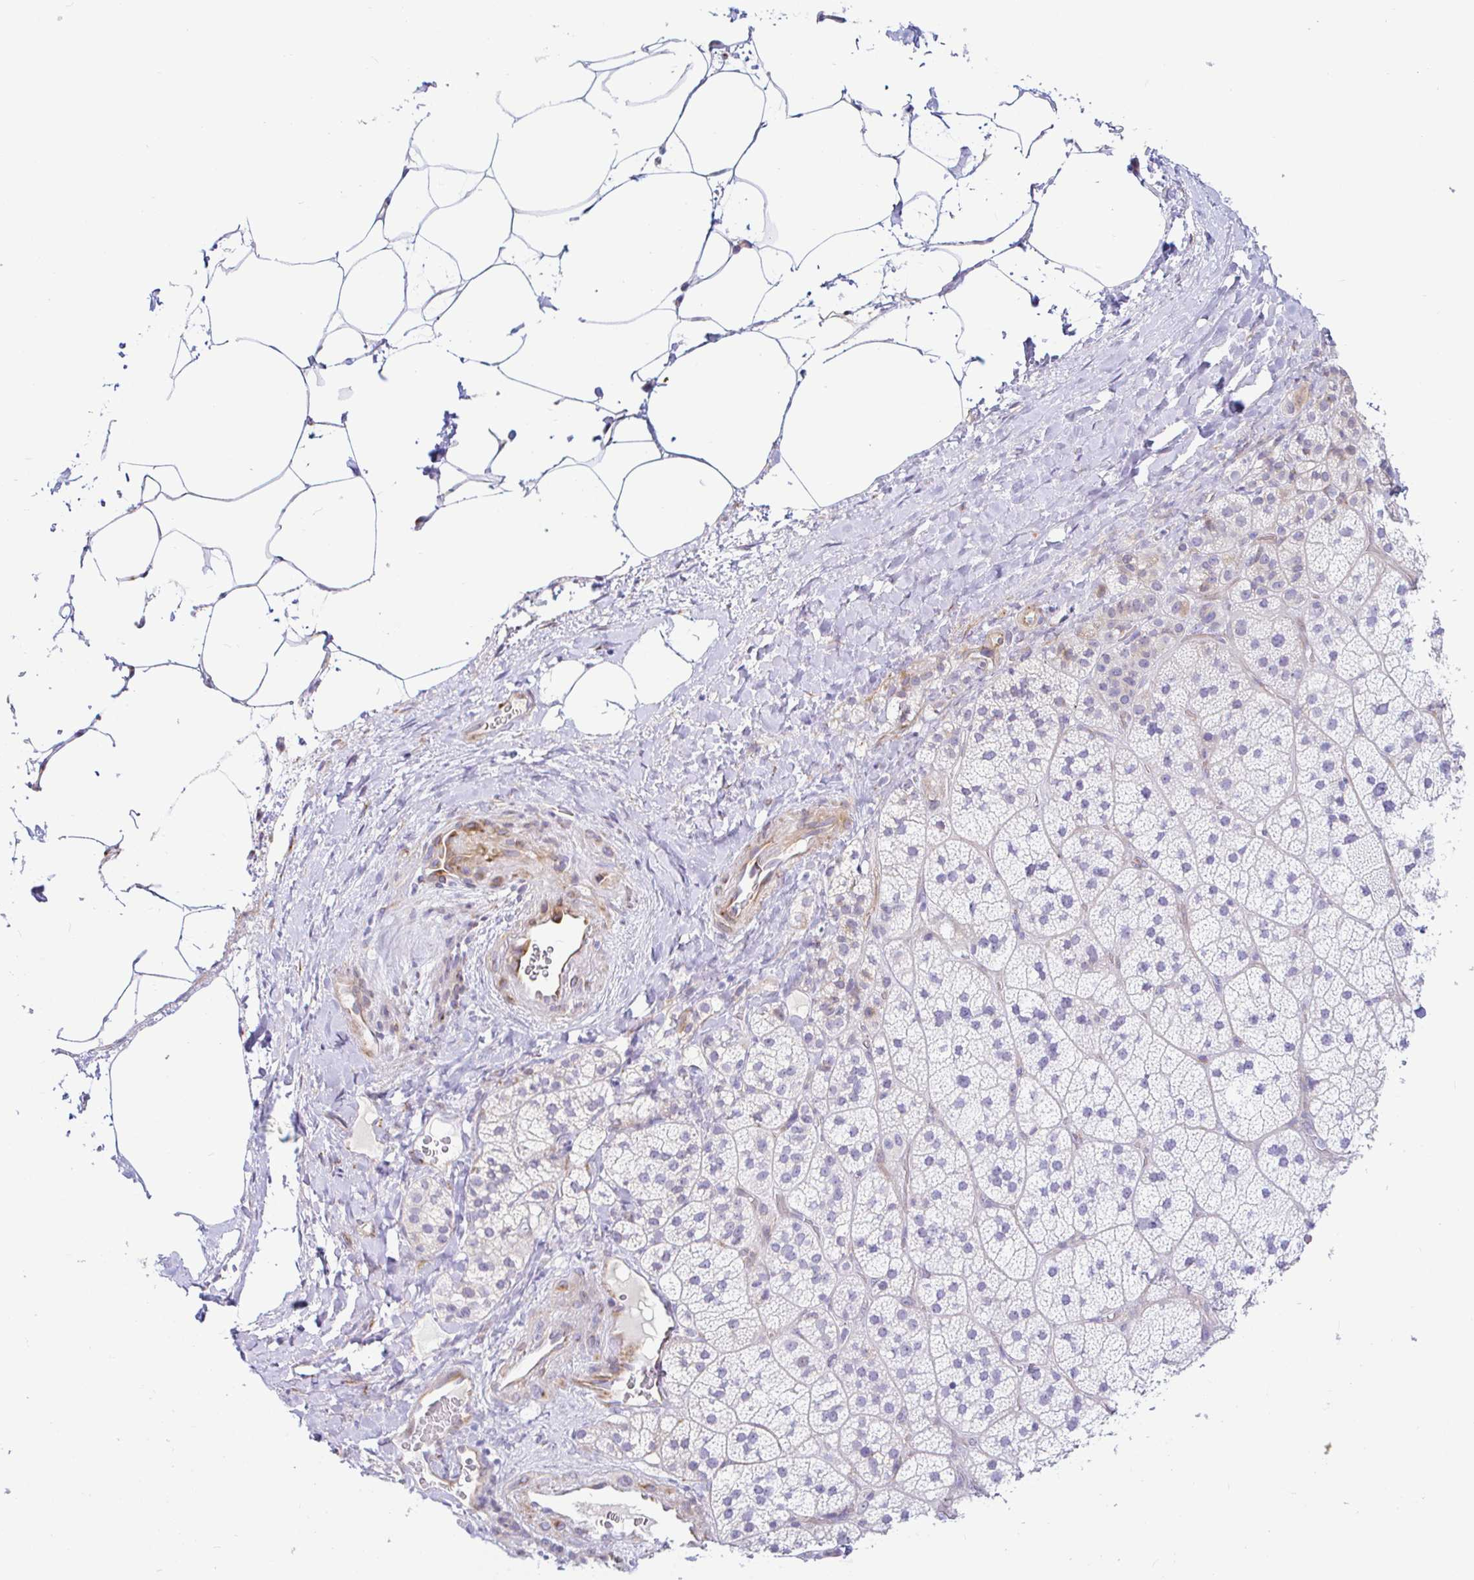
{"staining": {"intensity": "negative", "quantity": "none", "location": "none"}, "tissue": "adrenal gland", "cell_type": "Glandular cells", "image_type": "normal", "snomed": [{"axis": "morphology", "description": "Normal tissue, NOS"}, {"axis": "topography", "description": "Adrenal gland"}], "caption": "IHC of unremarkable adrenal gland exhibits no positivity in glandular cells. Brightfield microscopy of immunohistochemistry stained with DAB (3,3'-diaminobenzidine) (brown) and hematoxylin (blue), captured at high magnification.", "gene": "PINLYP", "patient": {"sex": "male", "age": 57}}